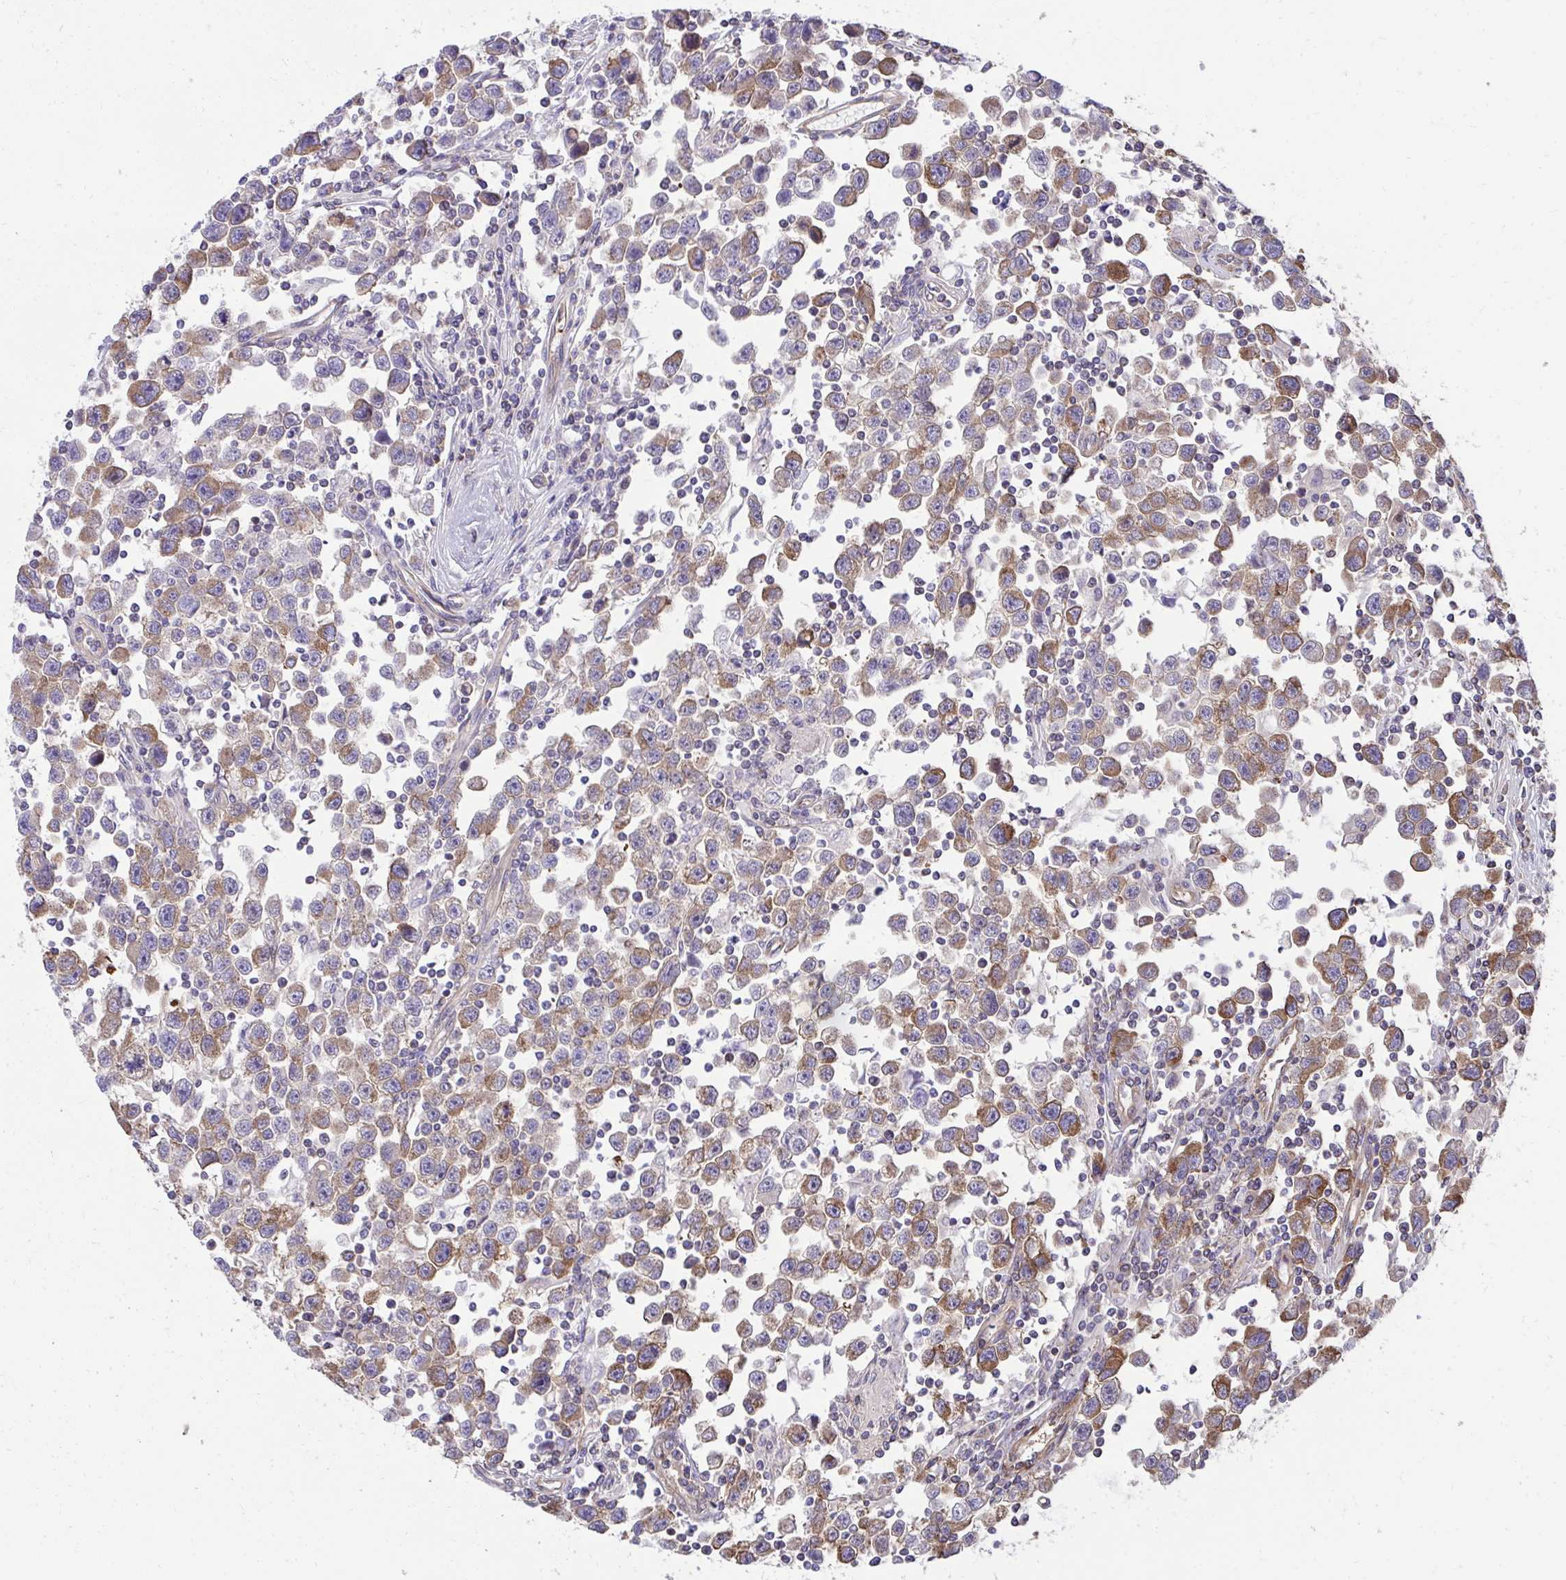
{"staining": {"intensity": "weak", "quantity": ">75%", "location": "cytoplasmic/membranous"}, "tissue": "testis cancer", "cell_type": "Tumor cells", "image_type": "cancer", "snomed": [{"axis": "morphology", "description": "Seminoma, NOS"}, {"axis": "topography", "description": "Testis"}], "caption": "Immunohistochemical staining of human testis cancer (seminoma) exhibits weak cytoplasmic/membranous protein staining in about >75% of tumor cells. (IHC, brightfield microscopy, high magnification).", "gene": "NMNAT3", "patient": {"sex": "male", "age": 31}}